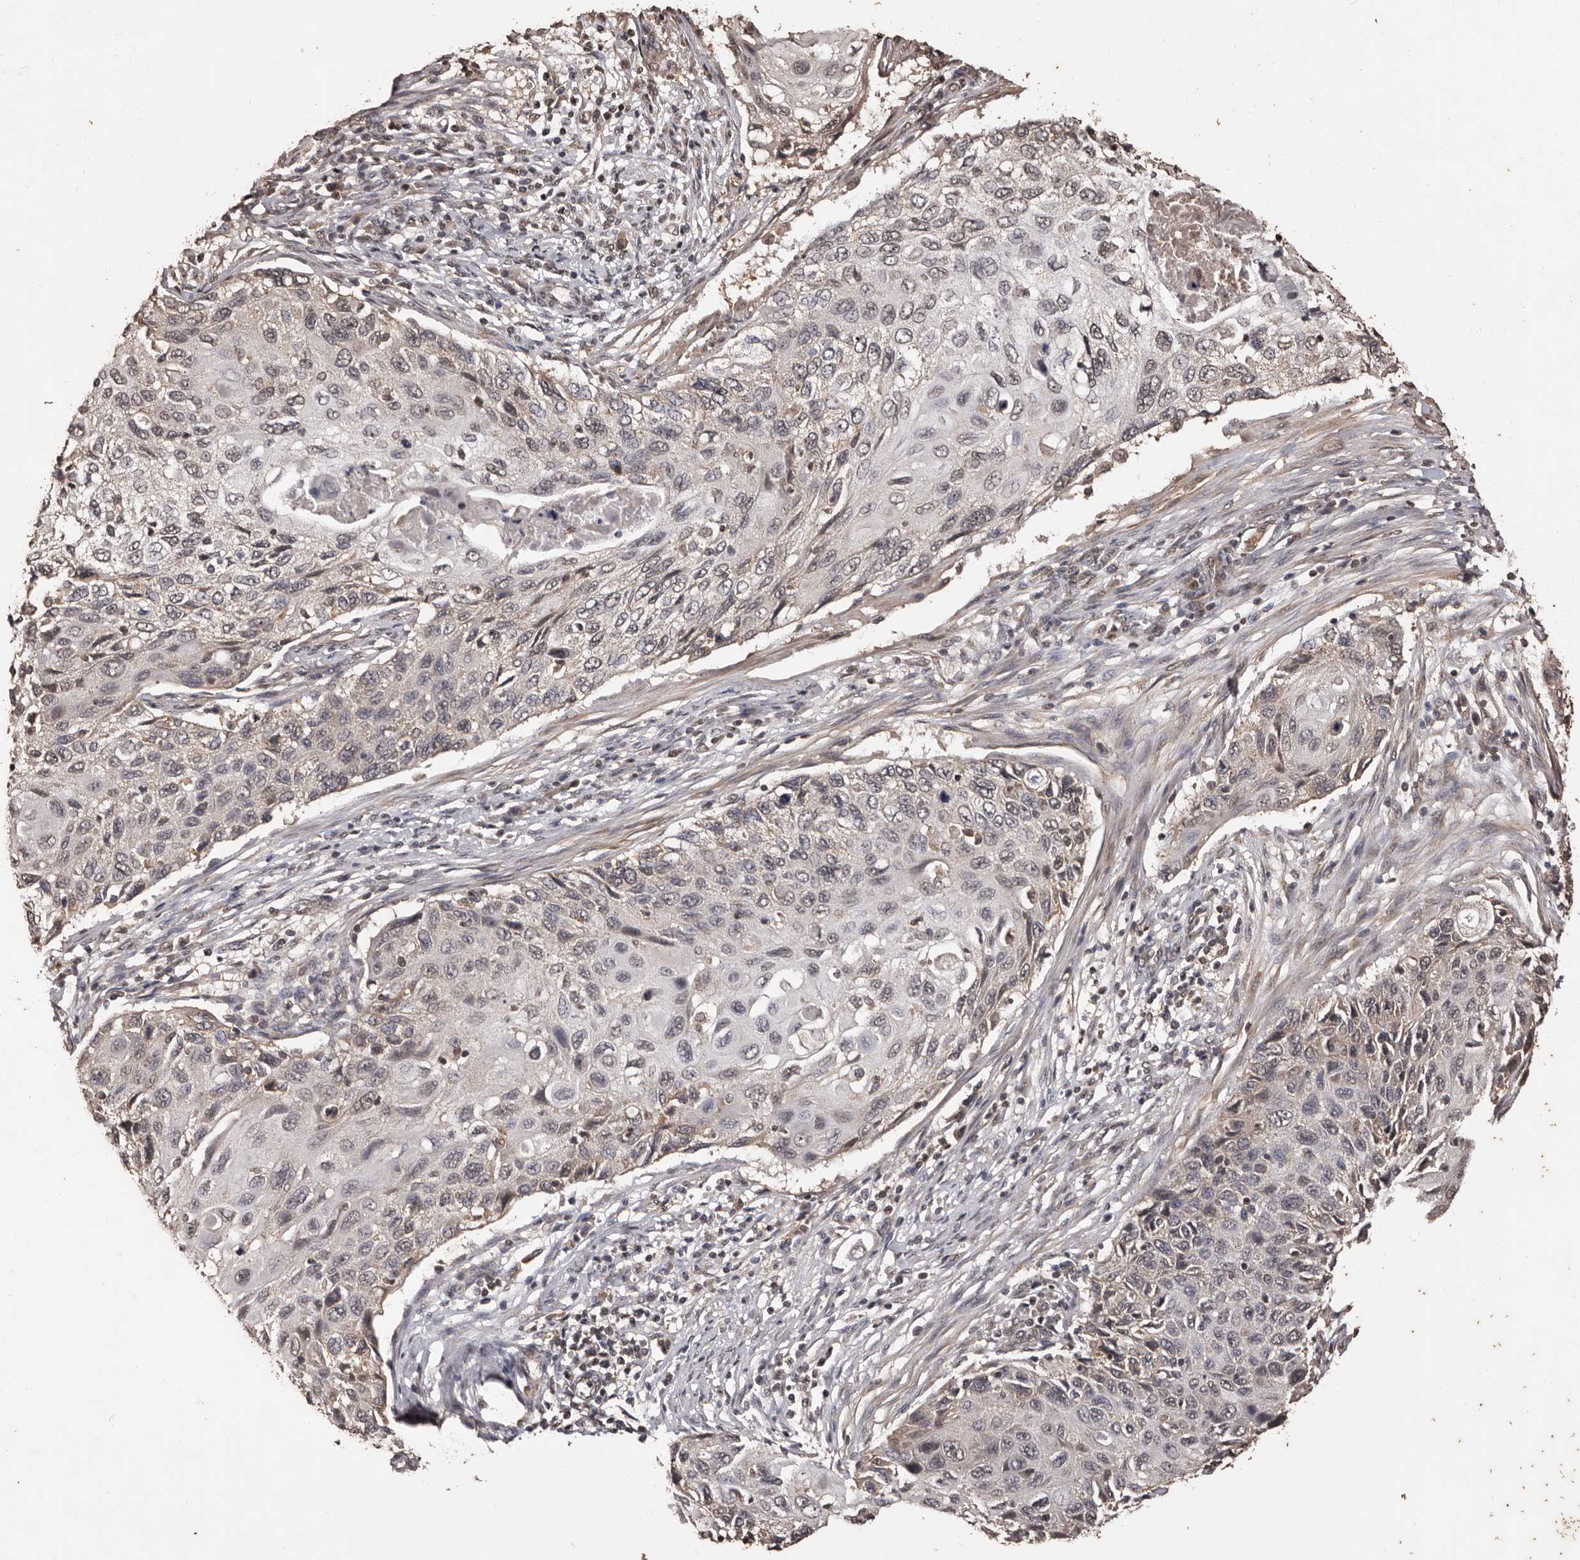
{"staining": {"intensity": "negative", "quantity": "none", "location": "none"}, "tissue": "cervical cancer", "cell_type": "Tumor cells", "image_type": "cancer", "snomed": [{"axis": "morphology", "description": "Squamous cell carcinoma, NOS"}, {"axis": "topography", "description": "Cervix"}], "caption": "Immunohistochemistry histopathology image of cervical squamous cell carcinoma stained for a protein (brown), which shows no expression in tumor cells.", "gene": "NAV1", "patient": {"sex": "female", "age": 70}}